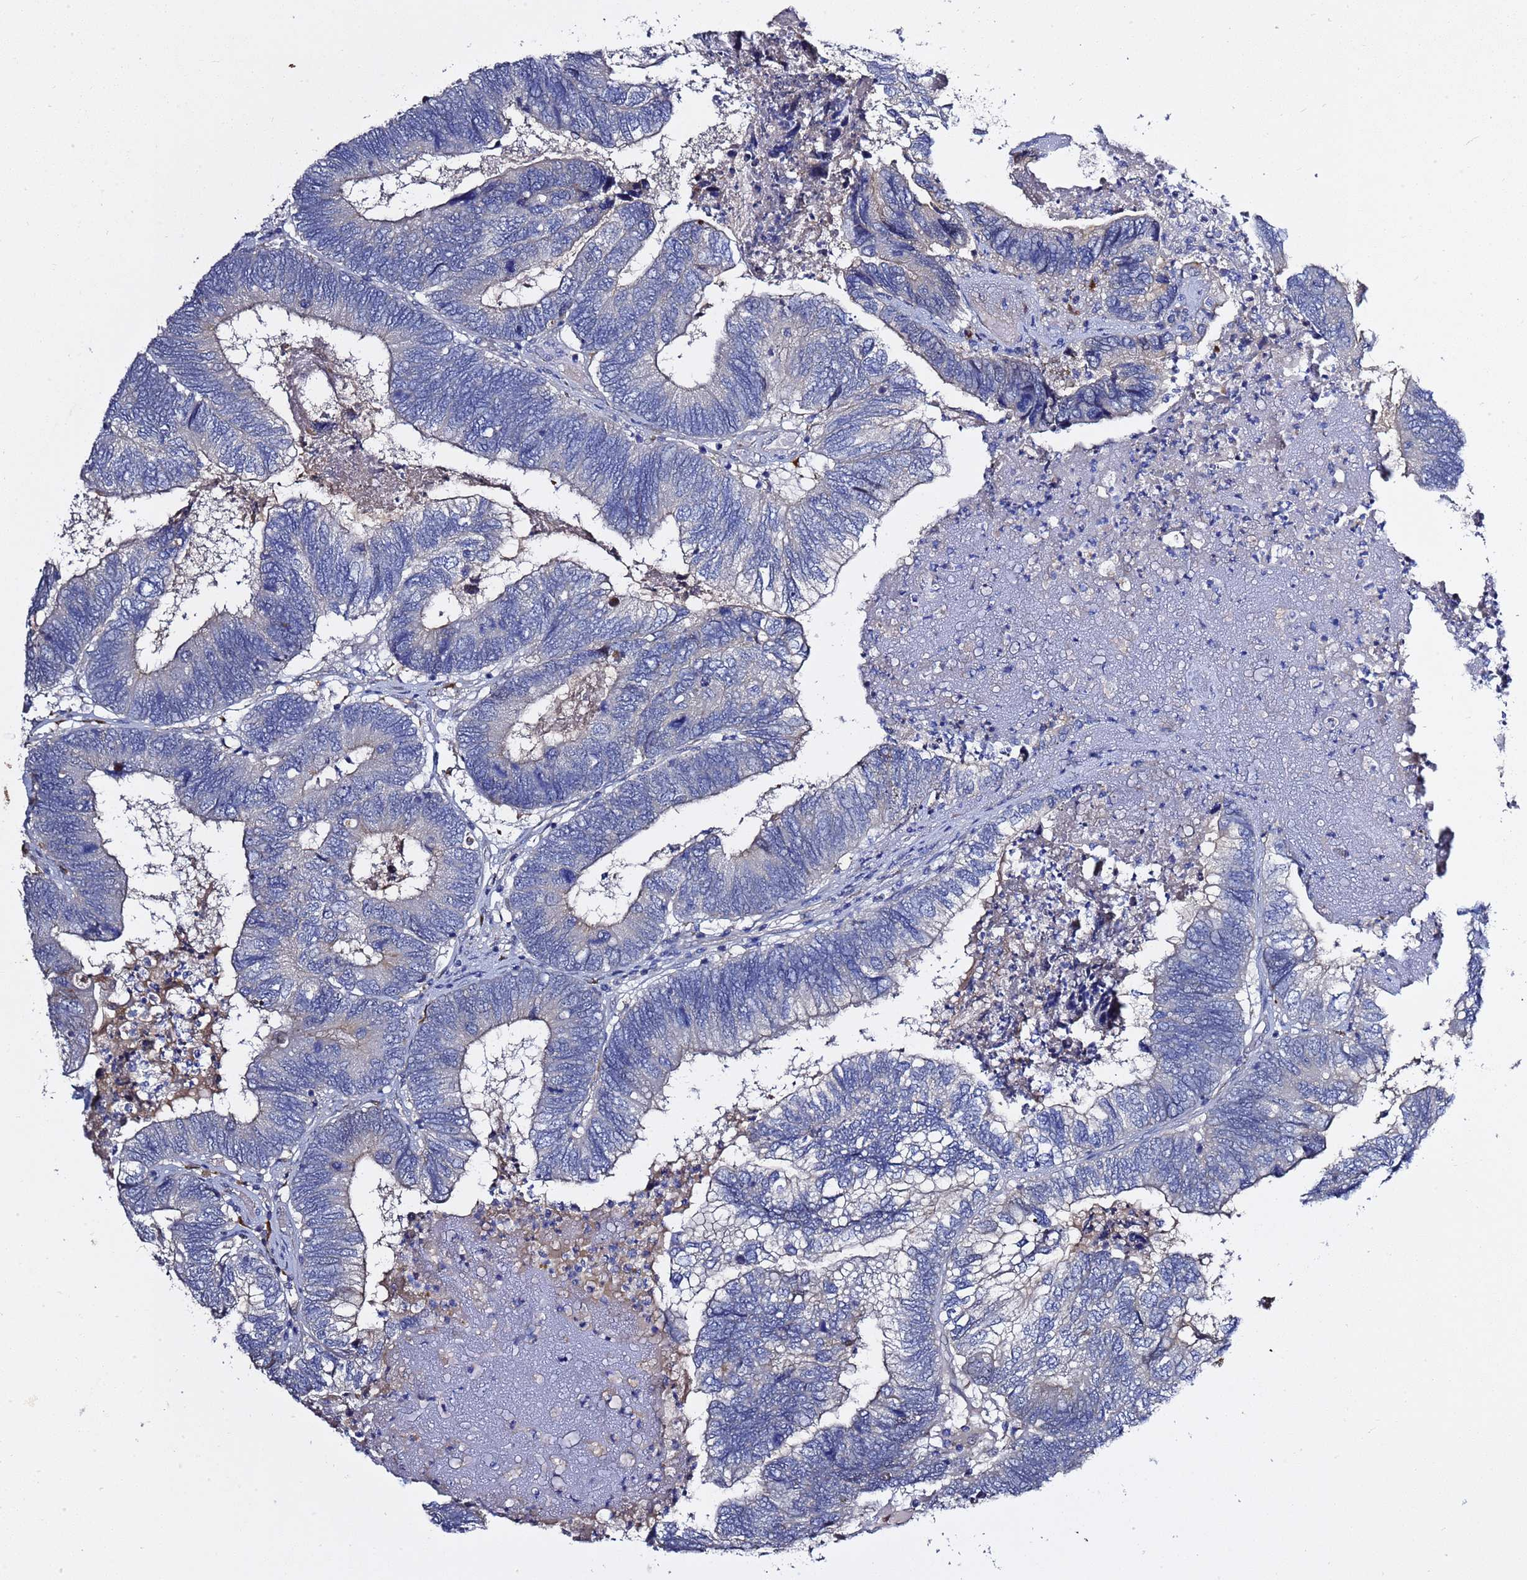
{"staining": {"intensity": "negative", "quantity": "none", "location": "none"}, "tissue": "colorectal cancer", "cell_type": "Tumor cells", "image_type": "cancer", "snomed": [{"axis": "morphology", "description": "Adenocarcinoma, NOS"}, {"axis": "topography", "description": "Colon"}], "caption": "An immunohistochemistry micrograph of colorectal cancer (adenocarcinoma) is shown. There is no staining in tumor cells of colorectal cancer (adenocarcinoma).", "gene": "NAT2", "patient": {"sex": "female", "age": 67}}